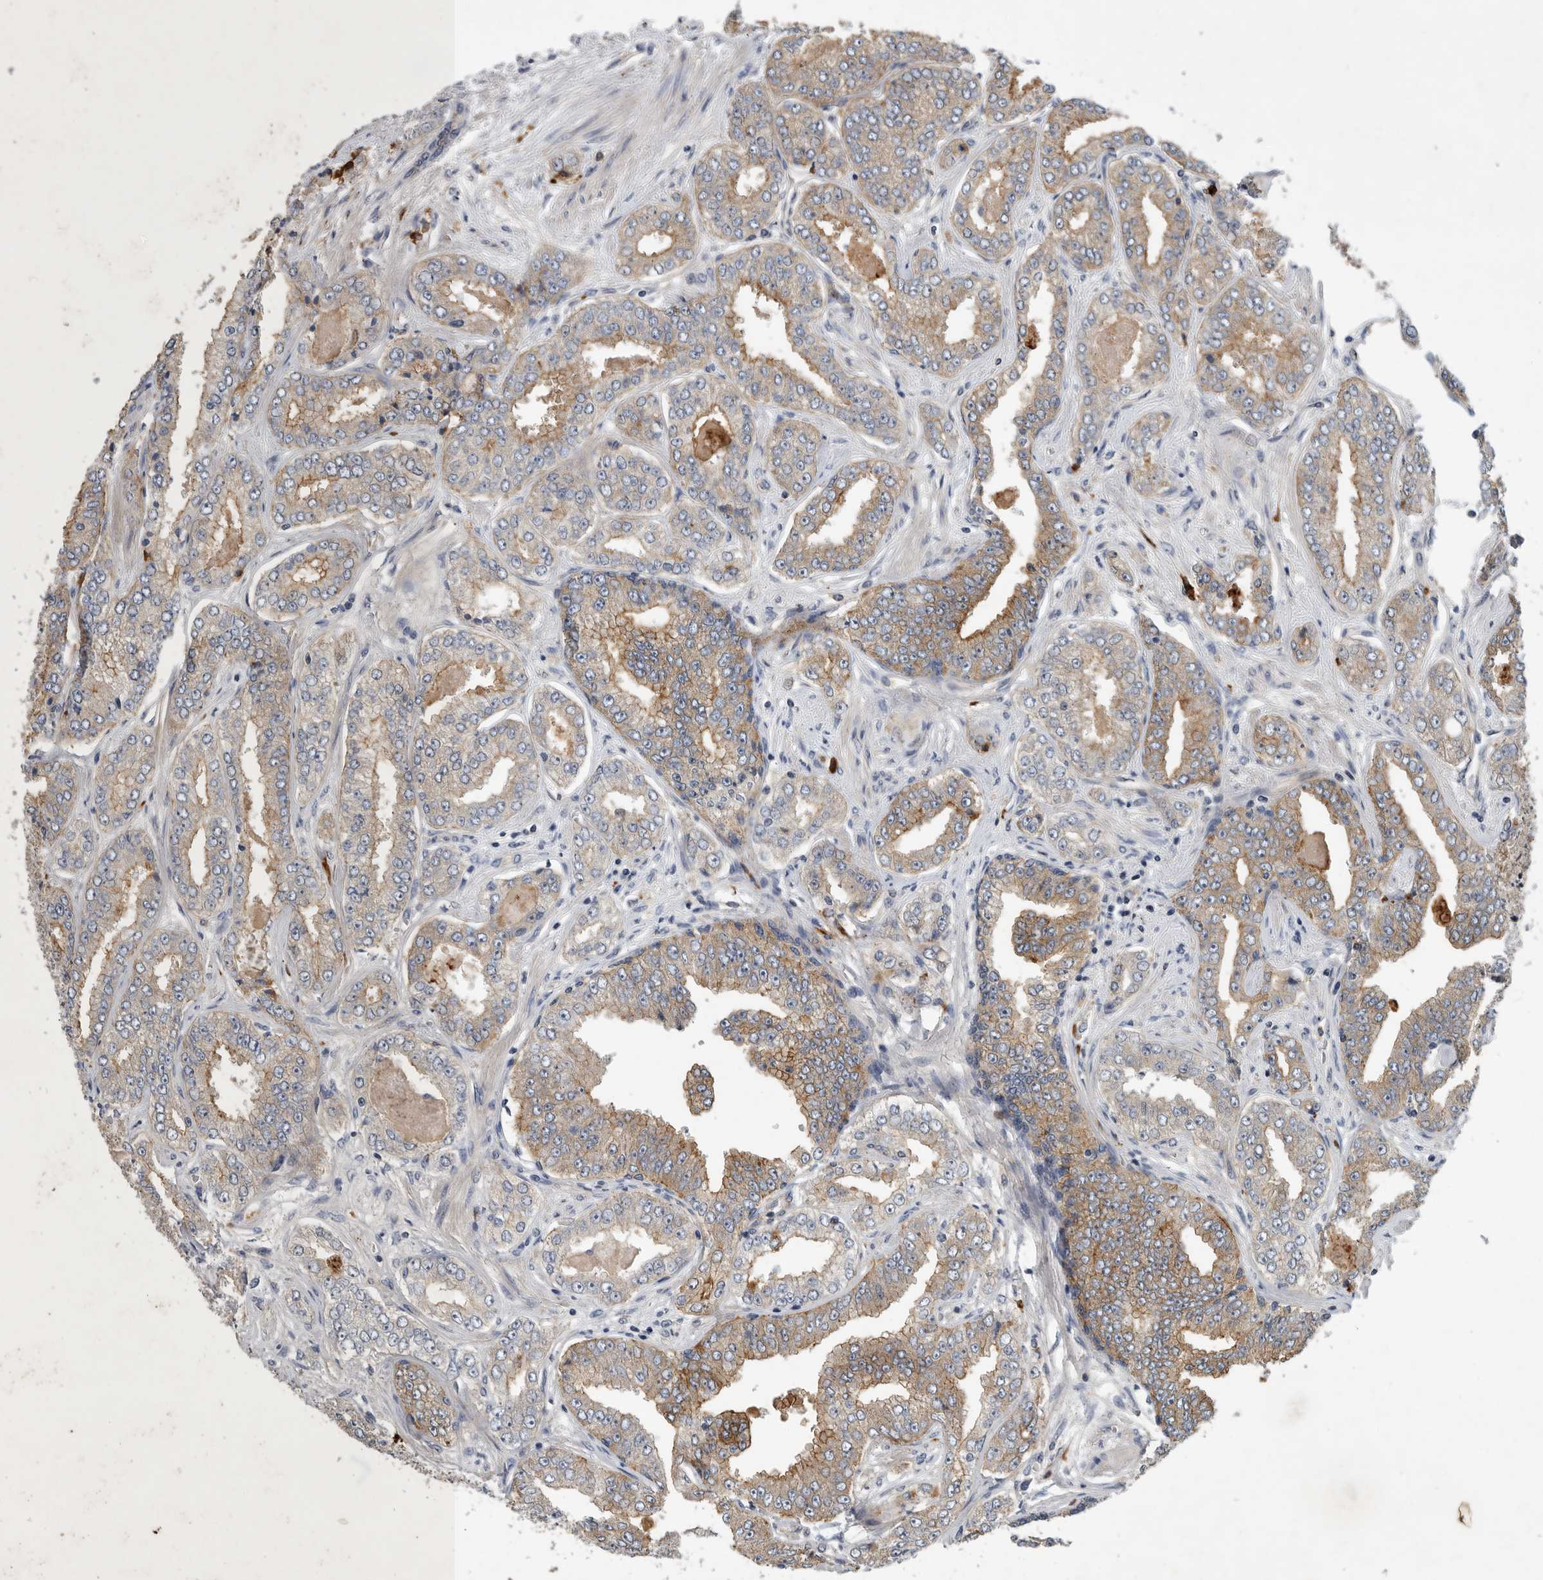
{"staining": {"intensity": "weak", "quantity": "25%-75%", "location": "cytoplasmic/membranous"}, "tissue": "prostate cancer", "cell_type": "Tumor cells", "image_type": "cancer", "snomed": [{"axis": "morphology", "description": "Adenocarcinoma, High grade"}, {"axis": "topography", "description": "Prostate"}], "caption": "Immunohistochemistry image of prostate cancer (adenocarcinoma (high-grade)) stained for a protein (brown), which reveals low levels of weak cytoplasmic/membranous positivity in about 25%-75% of tumor cells.", "gene": "MLPH", "patient": {"sex": "male", "age": 71}}